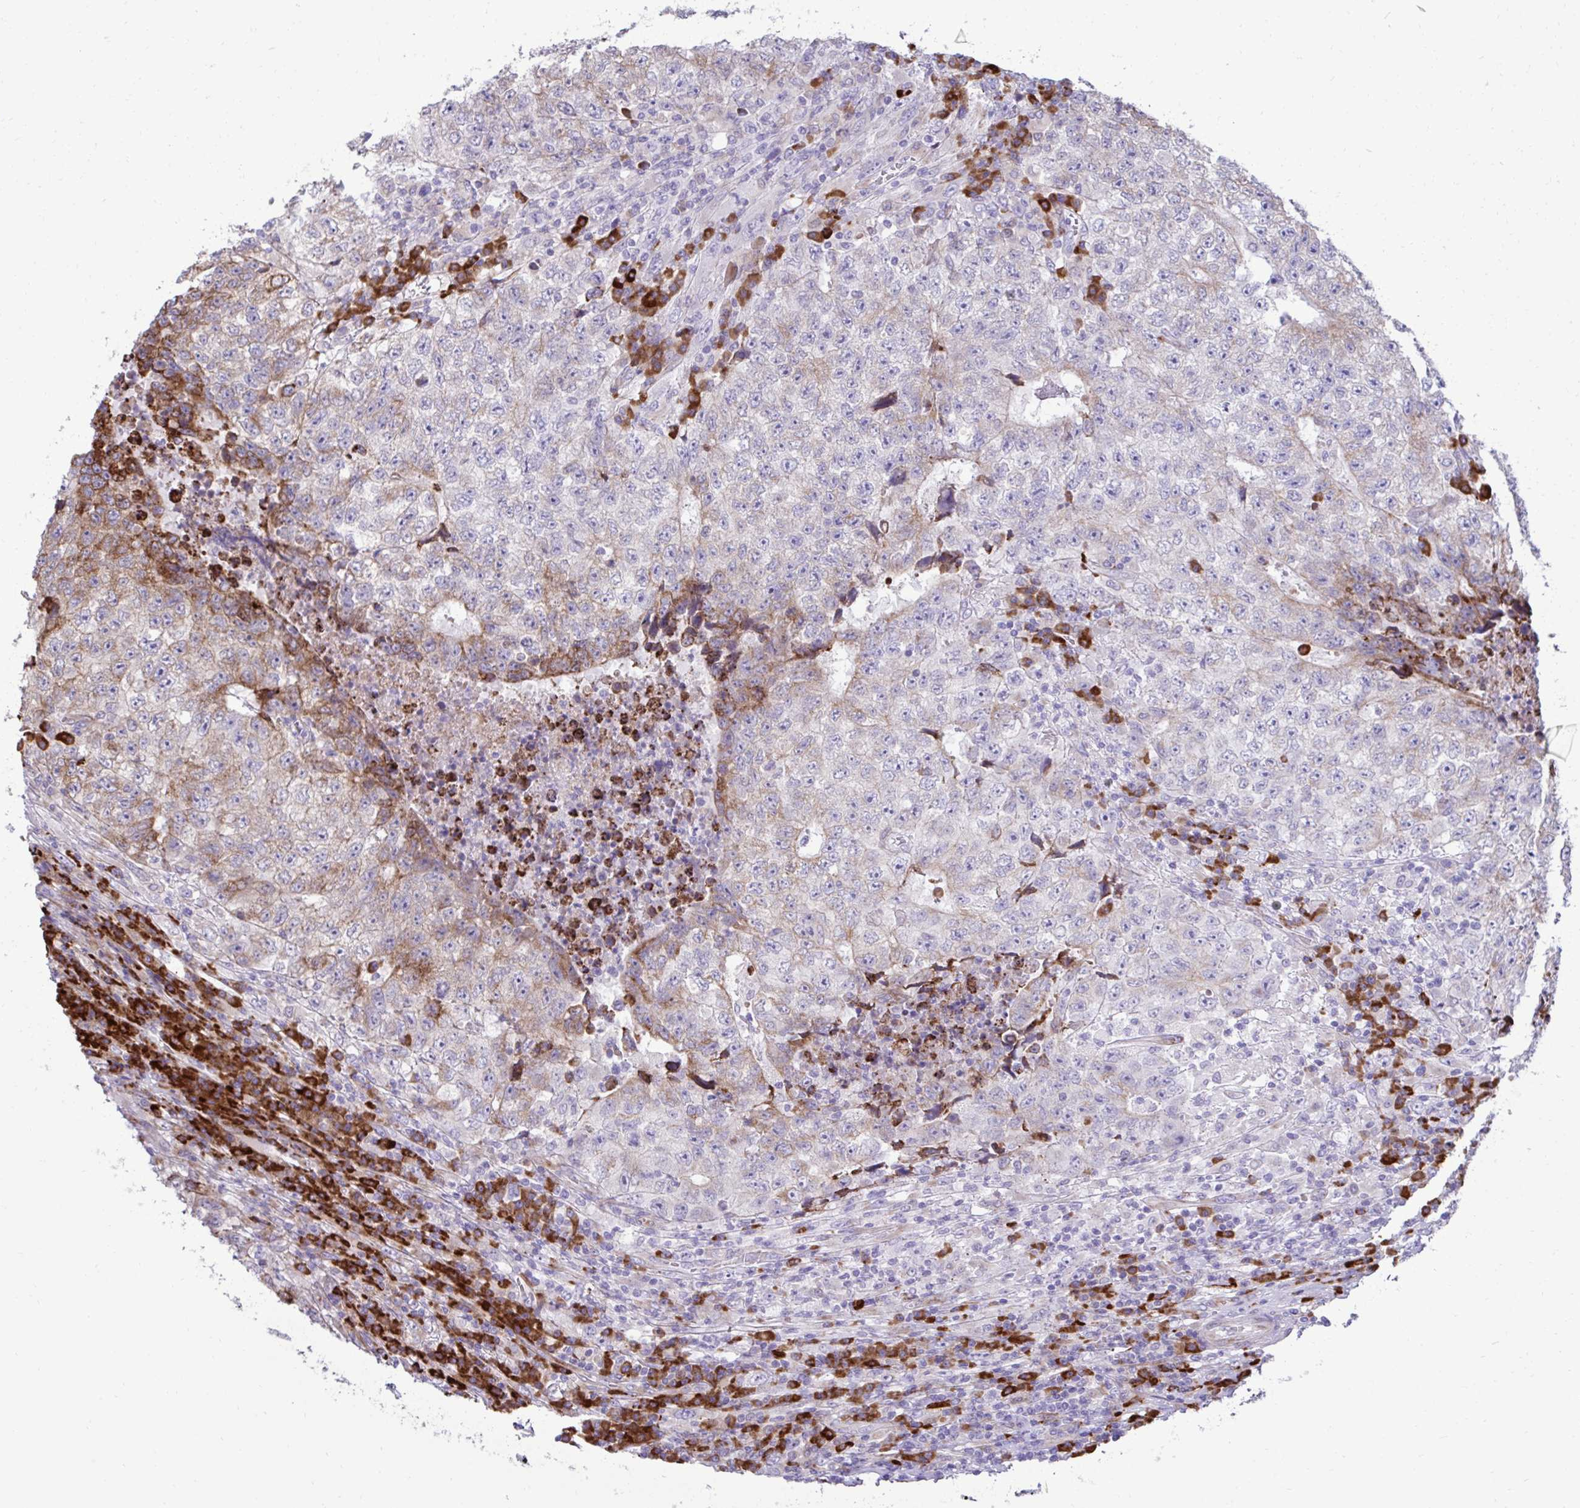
{"staining": {"intensity": "moderate", "quantity": "<25%", "location": "cytoplasmic/membranous"}, "tissue": "testis cancer", "cell_type": "Tumor cells", "image_type": "cancer", "snomed": [{"axis": "morphology", "description": "Necrosis, NOS"}, {"axis": "morphology", "description": "Carcinoma, Embryonal, NOS"}, {"axis": "topography", "description": "Testis"}], "caption": "A histopathology image showing moderate cytoplasmic/membranous staining in approximately <25% of tumor cells in testis embryonal carcinoma, as visualized by brown immunohistochemical staining.", "gene": "LIMS1", "patient": {"sex": "male", "age": 19}}